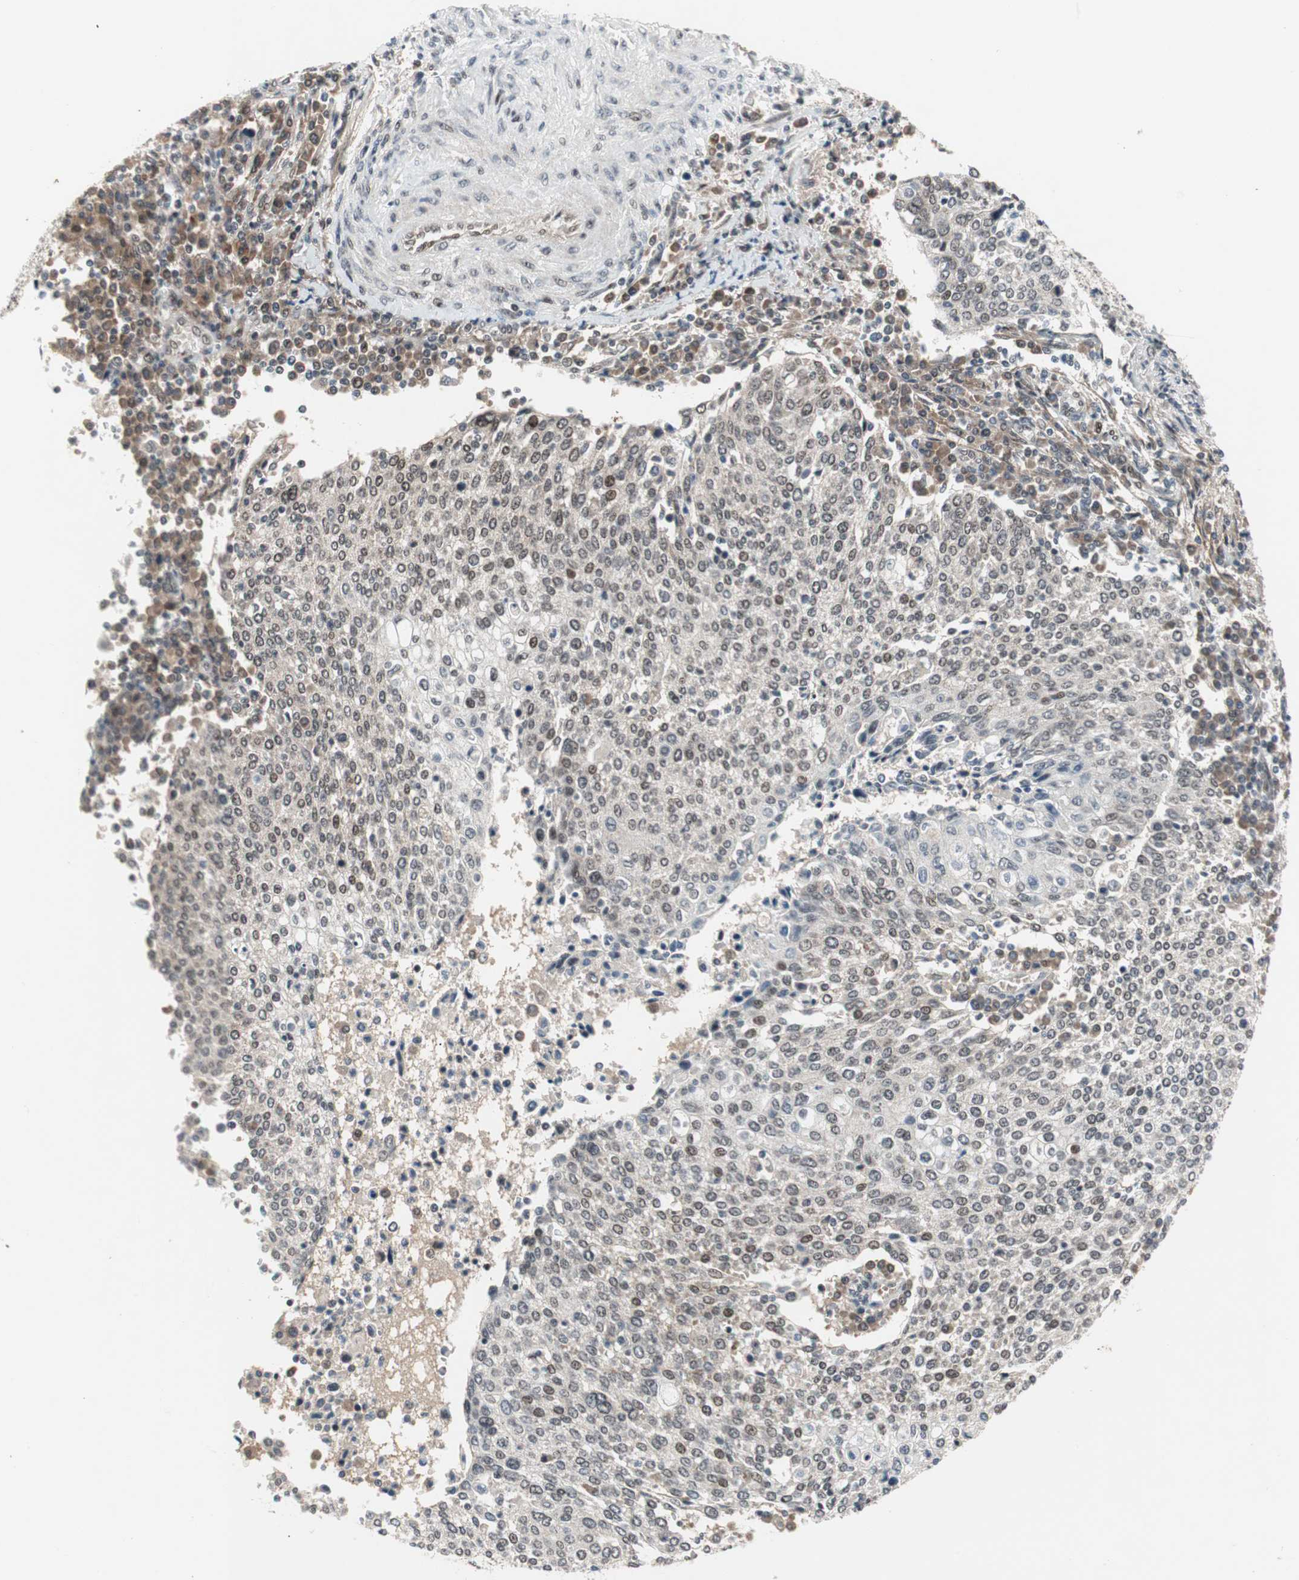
{"staining": {"intensity": "weak", "quantity": "<25%", "location": "nuclear"}, "tissue": "cervical cancer", "cell_type": "Tumor cells", "image_type": "cancer", "snomed": [{"axis": "morphology", "description": "Squamous cell carcinoma, NOS"}, {"axis": "topography", "description": "Cervix"}], "caption": "An immunohistochemistry histopathology image of squamous cell carcinoma (cervical) is shown. There is no staining in tumor cells of squamous cell carcinoma (cervical).", "gene": "TCF12", "patient": {"sex": "female", "age": 40}}